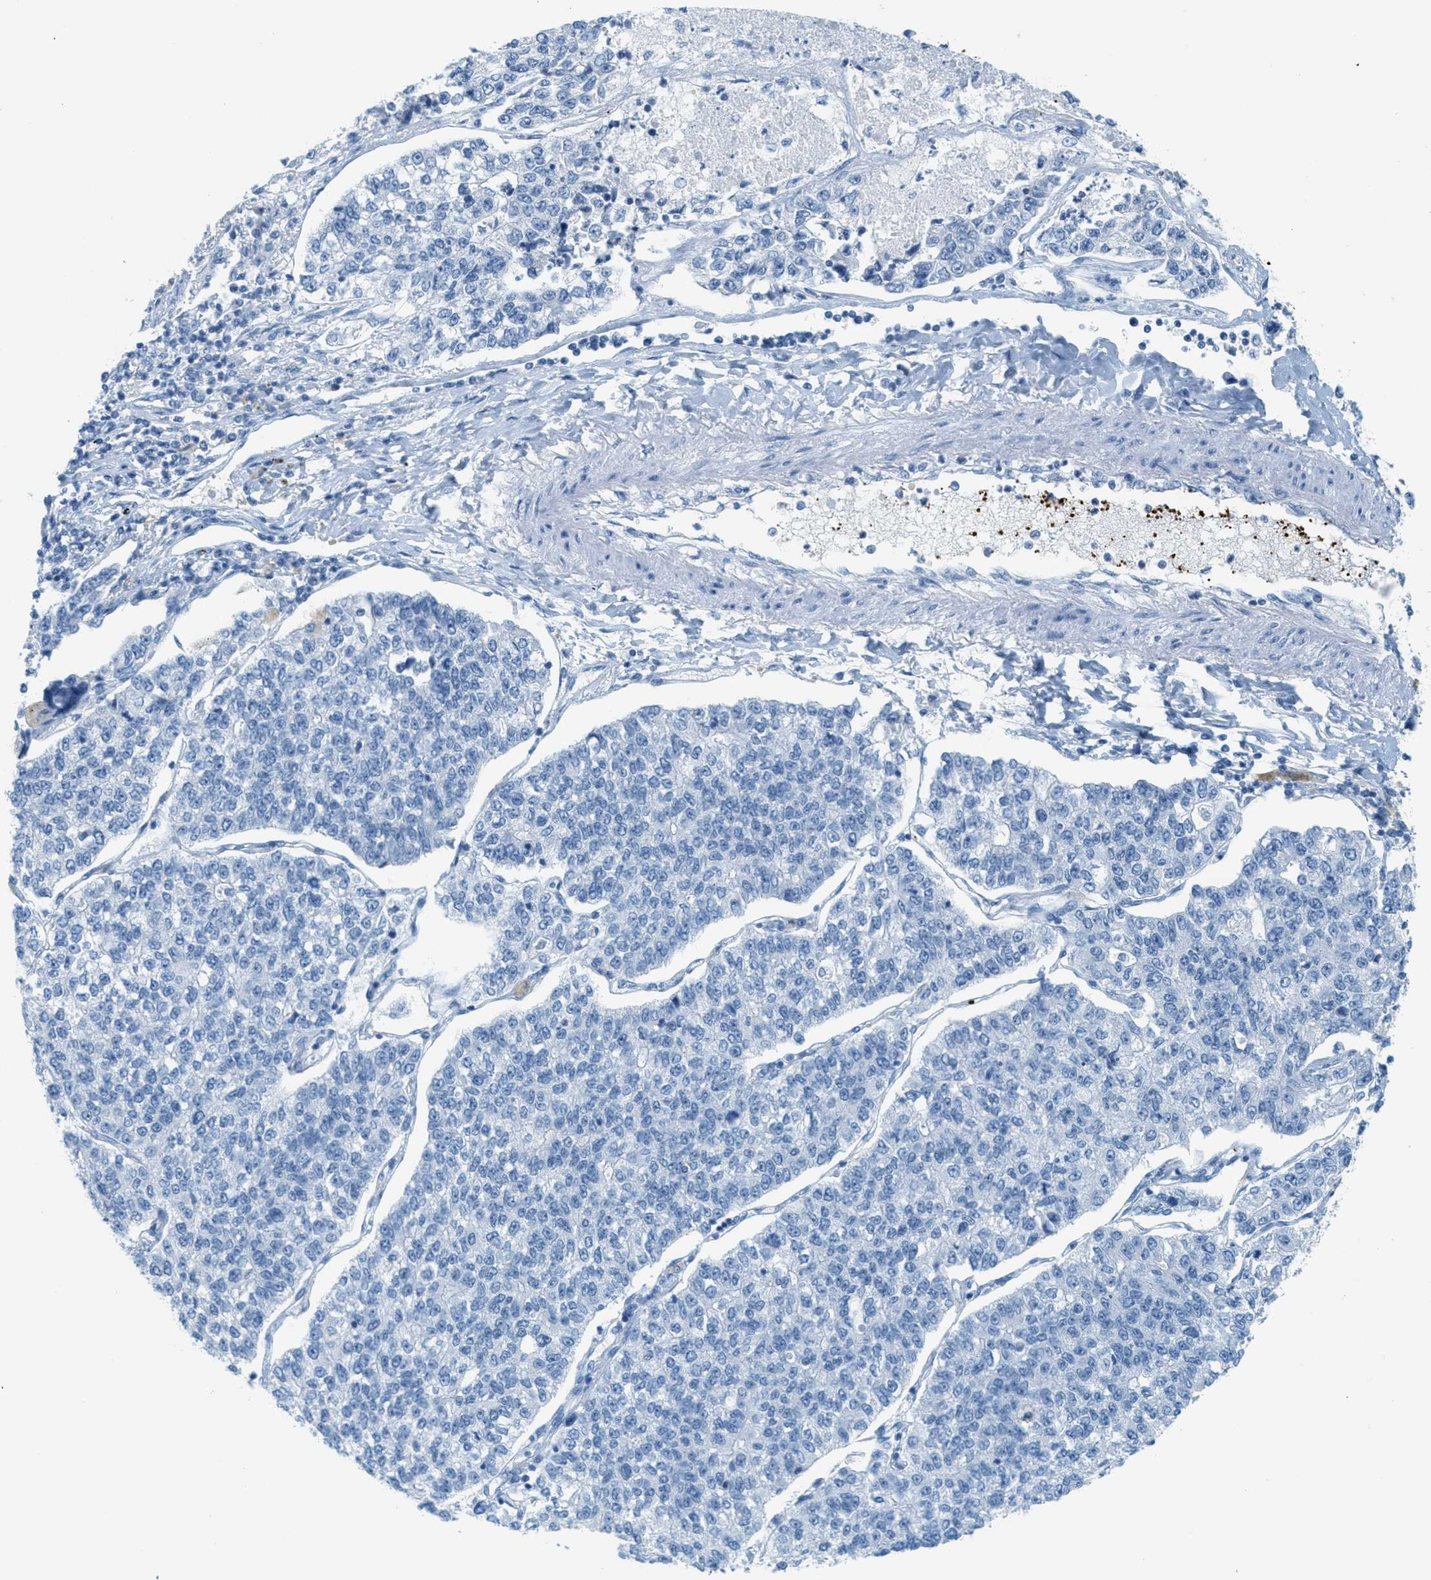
{"staining": {"intensity": "negative", "quantity": "none", "location": "none"}, "tissue": "lung cancer", "cell_type": "Tumor cells", "image_type": "cancer", "snomed": [{"axis": "morphology", "description": "Adenocarcinoma, NOS"}, {"axis": "topography", "description": "Lung"}], "caption": "Tumor cells are negative for protein expression in human lung cancer.", "gene": "PPBP", "patient": {"sex": "male", "age": 49}}